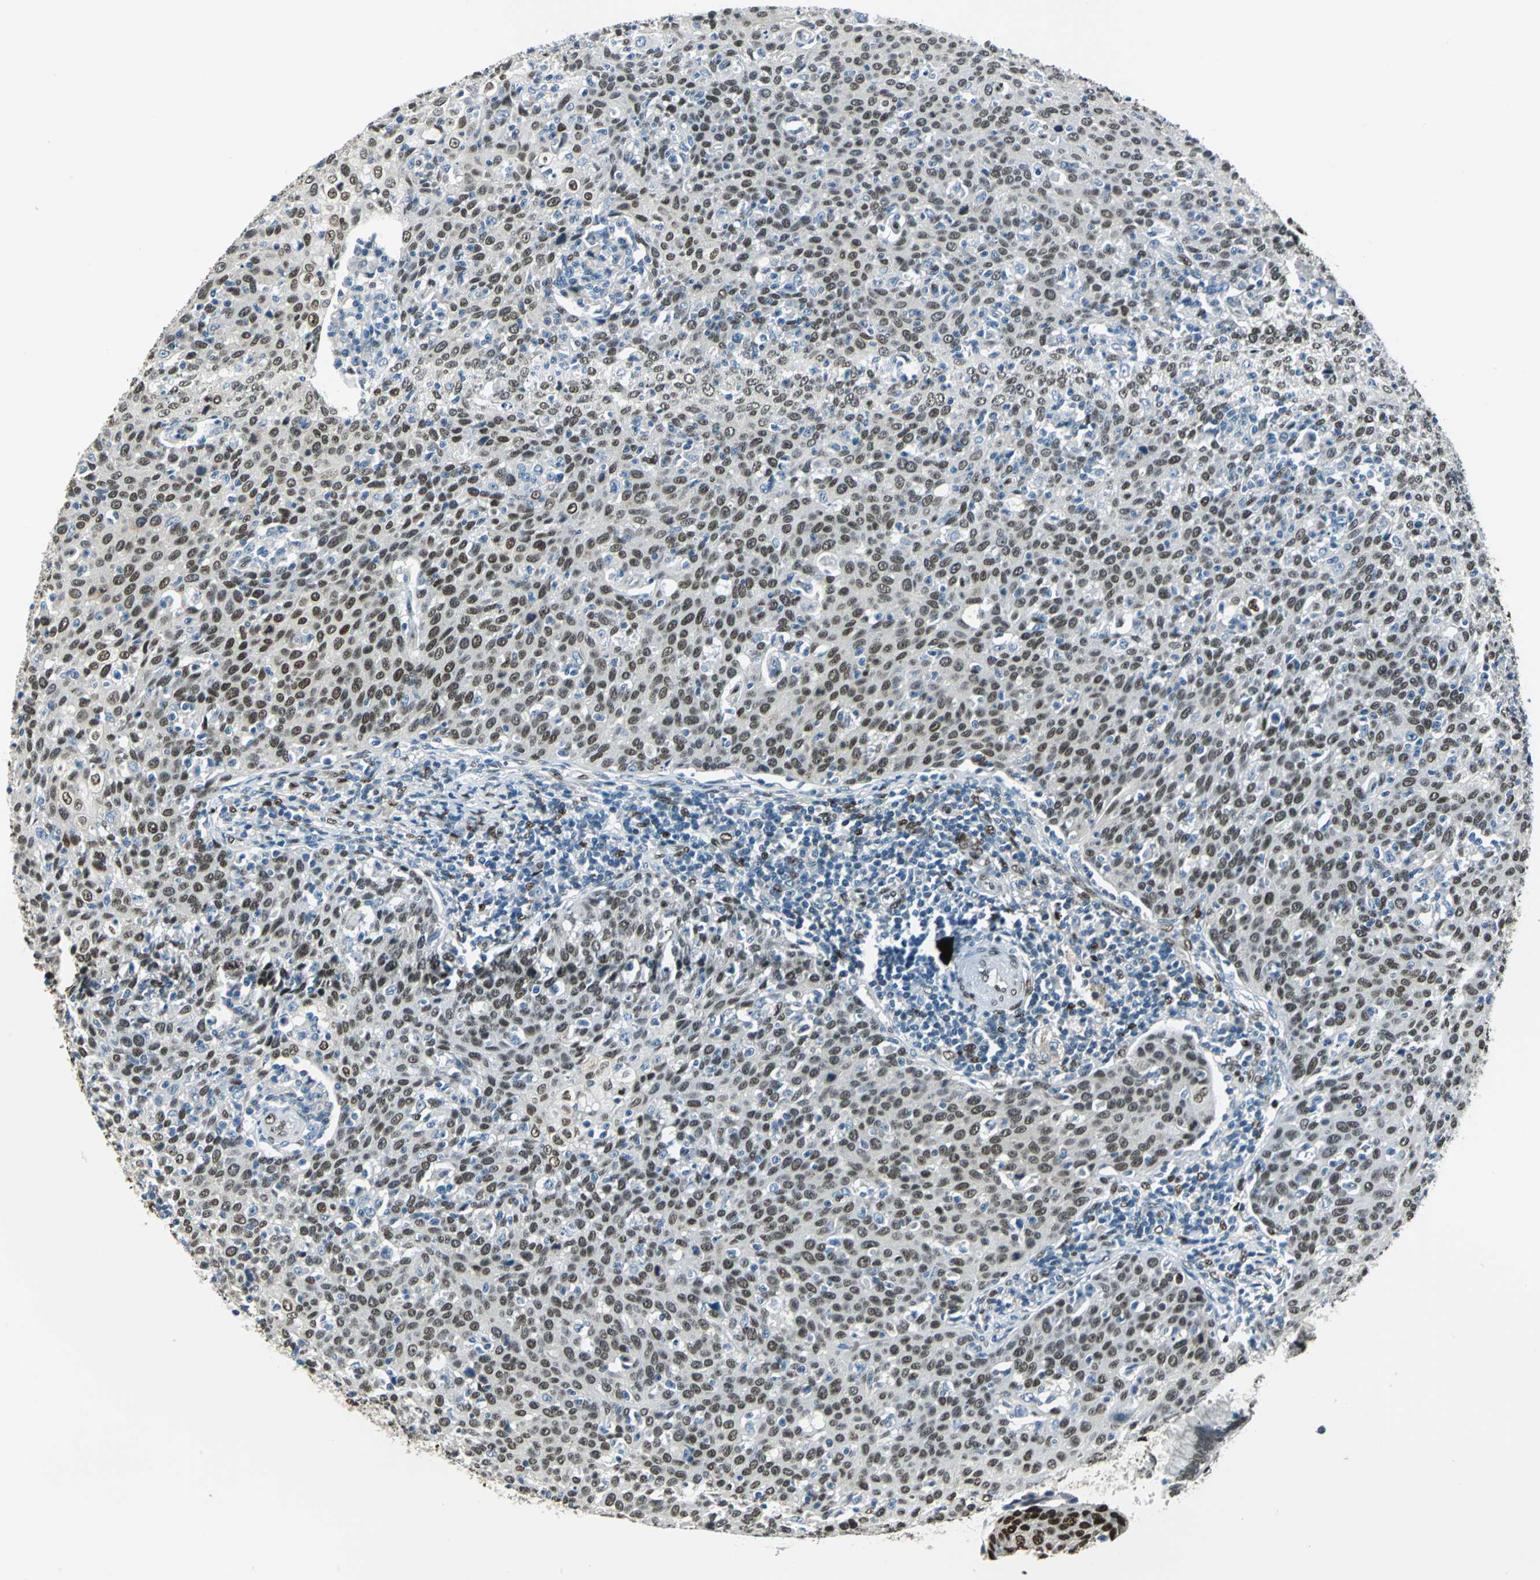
{"staining": {"intensity": "moderate", "quantity": ">75%", "location": "nuclear"}, "tissue": "cervical cancer", "cell_type": "Tumor cells", "image_type": "cancer", "snomed": [{"axis": "morphology", "description": "Squamous cell carcinoma, NOS"}, {"axis": "topography", "description": "Cervix"}], "caption": "Tumor cells demonstrate moderate nuclear staining in about >75% of cells in cervical cancer (squamous cell carcinoma).", "gene": "NFIA", "patient": {"sex": "female", "age": 38}}